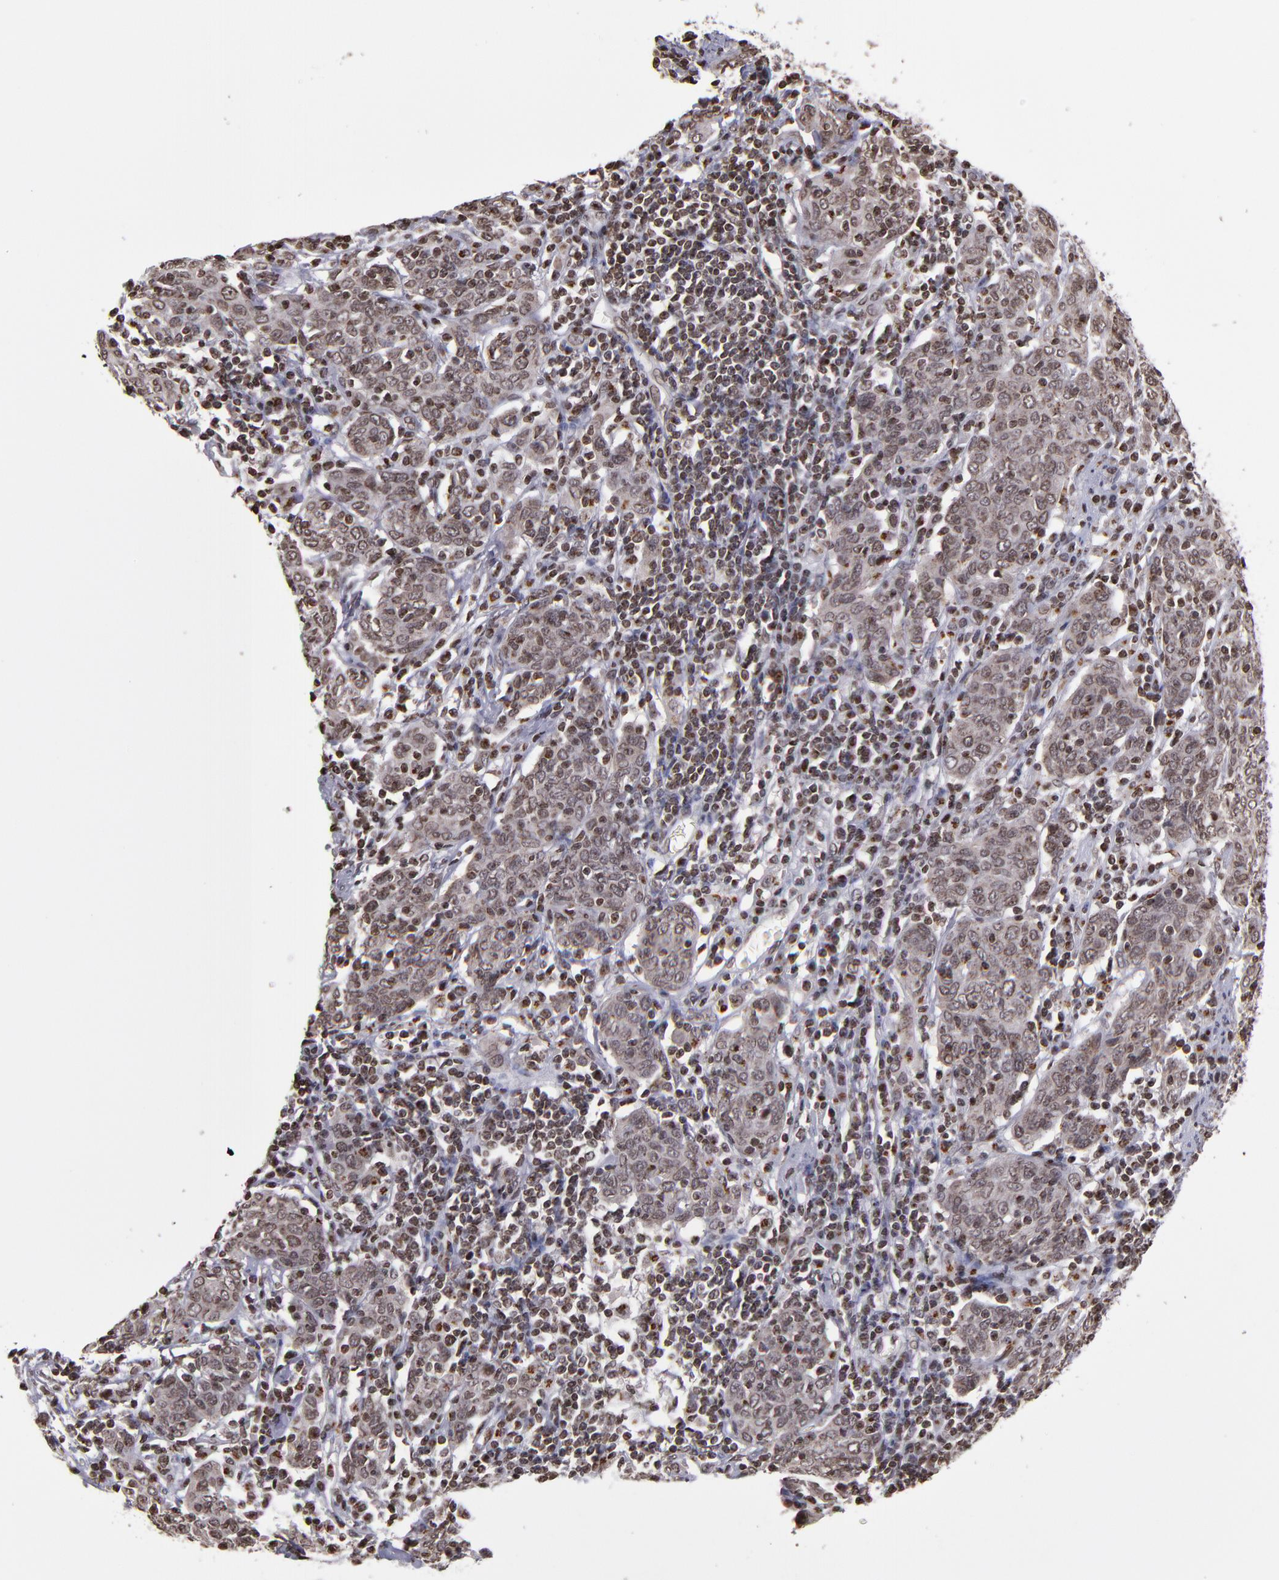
{"staining": {"intensity": "strong", "quantity": ">75%", "location": "cytoplasmic/membranous,nuclear"}, "tissue": "cervical cancer", "cell_type": "Tumor cells", "image_type": "cancer", "snomed": [{"axis": "morphology", "description": "Normal tissue, NOS"}, {"axis": "morphology", "description": "Squamous cell carcinoma, NOS"}, {"axis": "topography", "description": "Cervix"}], "caption": "Cervical cancer (squamous cell carcinoma) stained with a protein marker displays strong staining in tumor cells.", "gene": "CSDC2", "patient": {"sex": "female", "age": 67}}